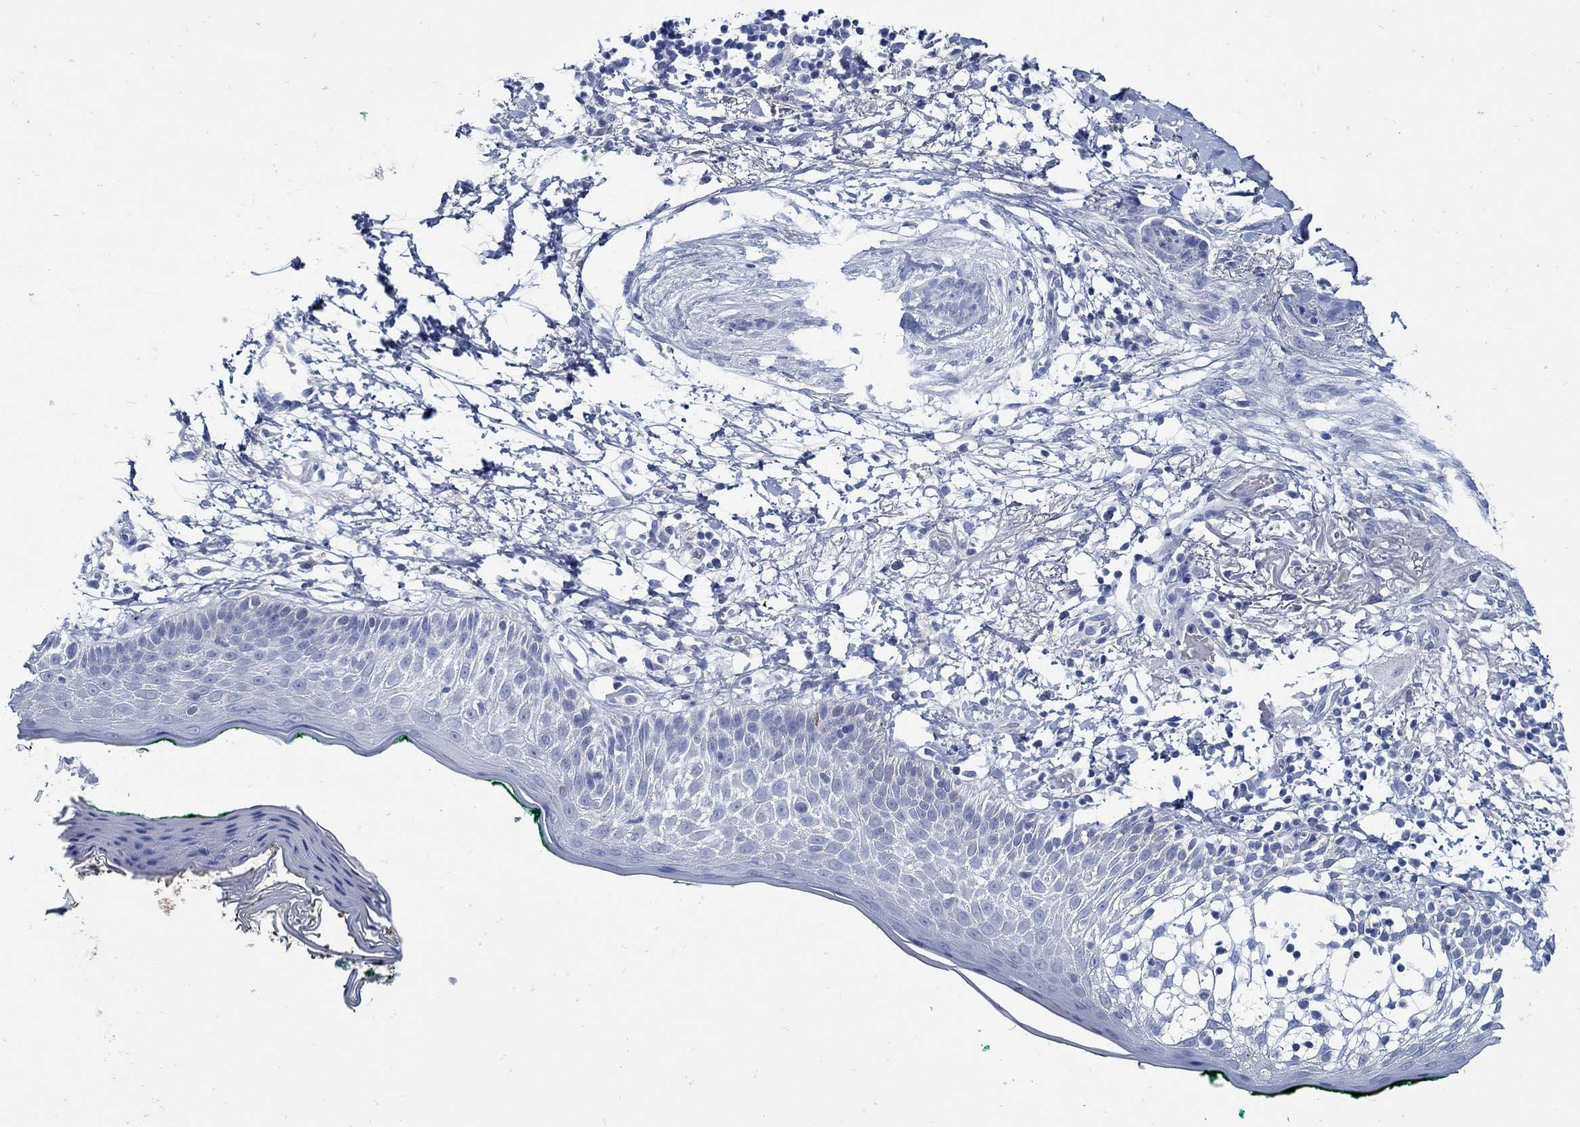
{"staining": {"intensity": "negative", "quantity": "none", "location": "none"}, "tissue": "skin cancer", "cell_type": "Tumor cells", "image_type": "cancer", "snomed": [{"axis": "morphology", "description": "Normal tissue, NOS"}, {"axis": "morphology", "description": "Basal cell carcinoma"}, {"axis": "topography", "description": "Skin"}], "caption": "A histopathology image of human basal cell carcinoma (skin) is negative for staining in tumor cells.", "gene": "PAX9", "patient": {"sex": "male", "age": 84}}